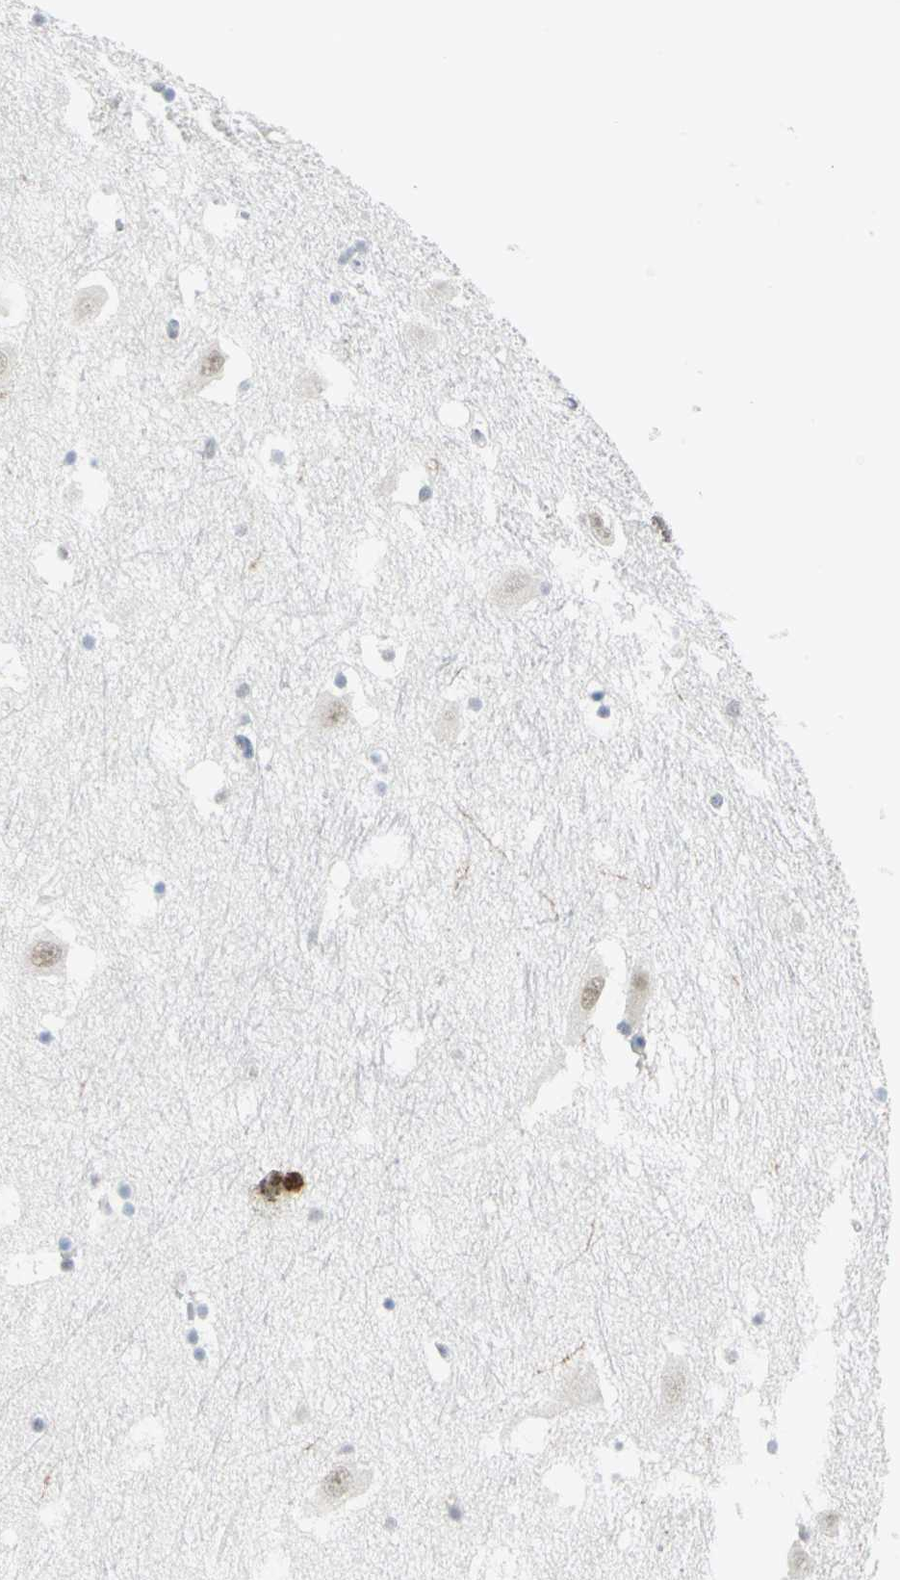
{"staining": {"intensity": "moderate", "quantity": "<25%", "location": "nuclear"}, "tissue": "hippocampus", "cell_type": "Glial cells", "image_type": "normal", "snomed": [{"axis": "morphology", "description": "Normal tissue, NOS"}, {"axis": "topography", "description": "Hippocampus"}], "caption": "Glial cells demonstrate moderate nuclear staining in about <25% of cells in normal hippocampus. (brown staining indicates protein expression, while blue staining denotes nuclei).", "gene": "MTMR10", "patient": {"sex": "male", "age": 45}}